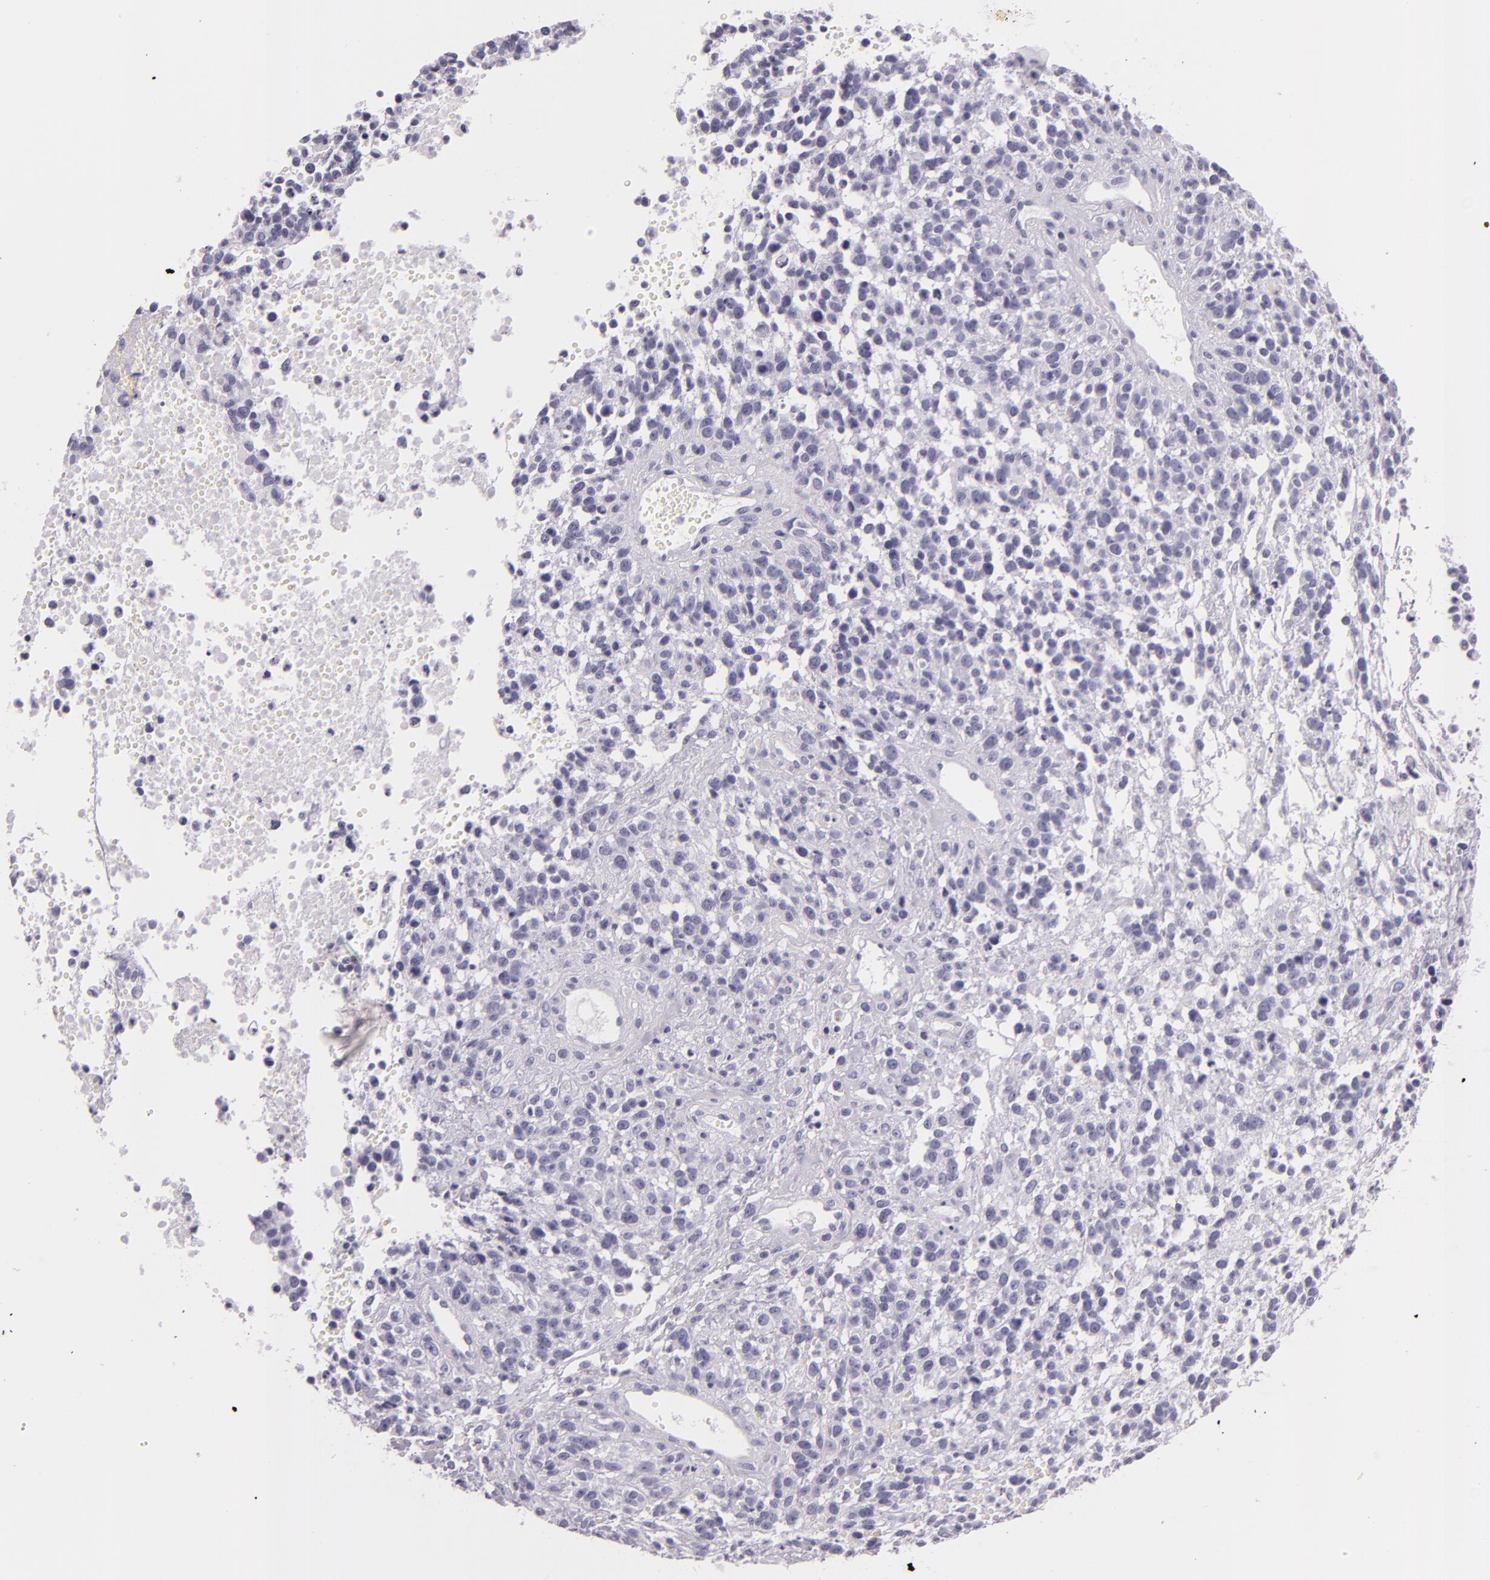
{"staining": {"intensity": "negative", "quantity": "none", "location": "none"}, "tissue": "glioma", "cell_type": "Tumor cells", "image_type": "cancer", "snomed": [{"axis": "morphology", "description": "Glioma, malignant, High grade"}, {"axis": "topography", "description": "Brain"}], "caption": "Photomicrograph shows no significant protein expression in tumor cells of high-grade glioma (malignant).", "gene": "DLG4", "patient": {"sex": "male", "age": 66}}